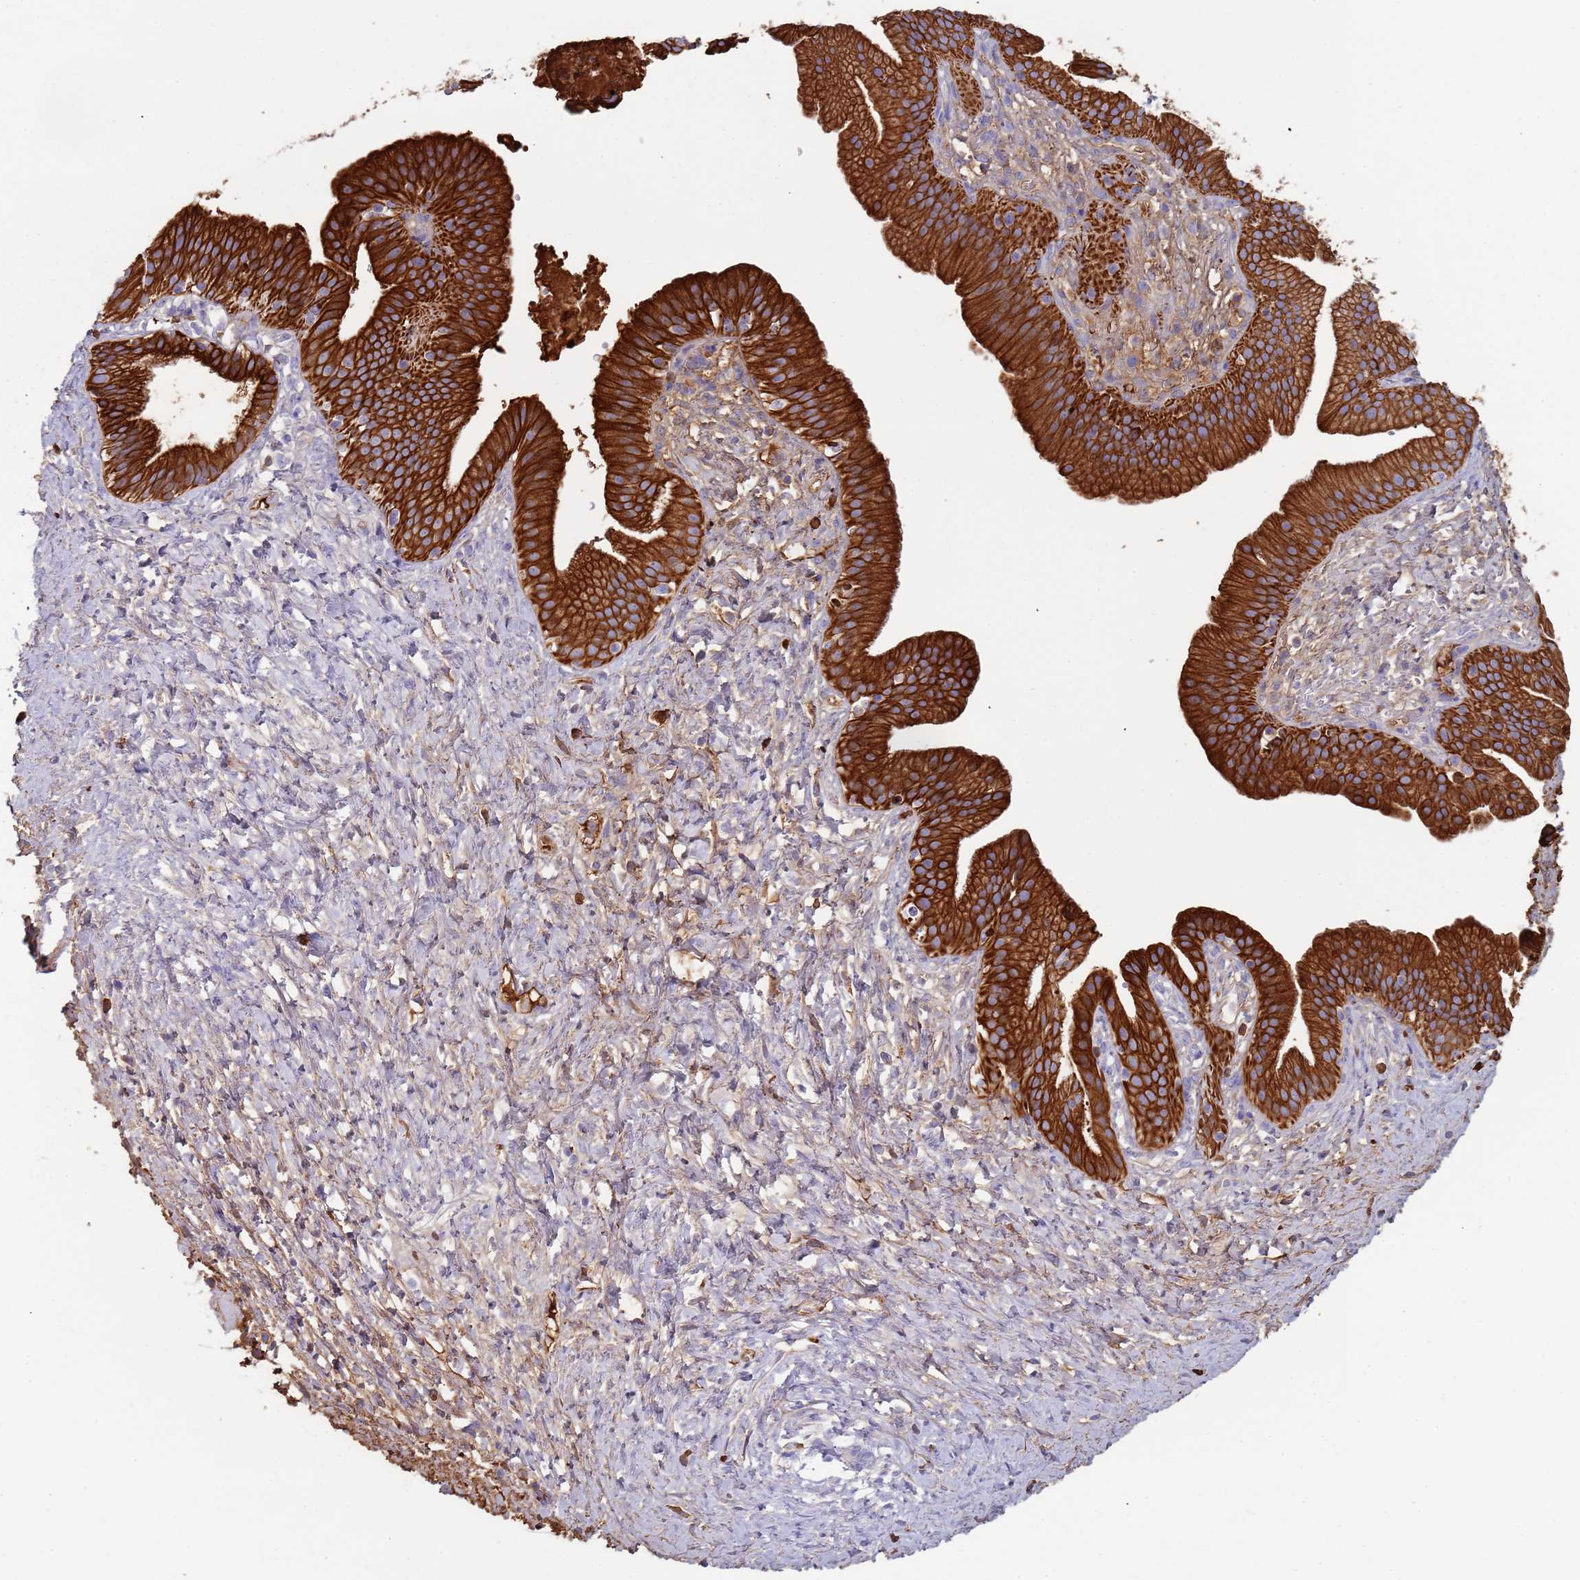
{"staining": {"intensity": "strong", "quantity": ">75%", "location": "cytoplasmic/membranous"}, "tissue": "pancreatic cancer", "cell_type": "Tumor cells", "image_type": "cancer", "snomed": [{"axis": "morphology", "description": "Adenocarcinoma, NOS"}, {"axis": "topography", "description": "Pancreas"}], "caption": "Brown immunohistochemical staining in human adenocarcinoma (pancreatic) displays strong cytoplasmic/membranous positivity in approximately >75% of tumor cells. The protein of interest is shown in brown color, while the nuclei are stained blue.", "gene": "CYSLTR2", "patient": {"sex": "male", "age": 68}}